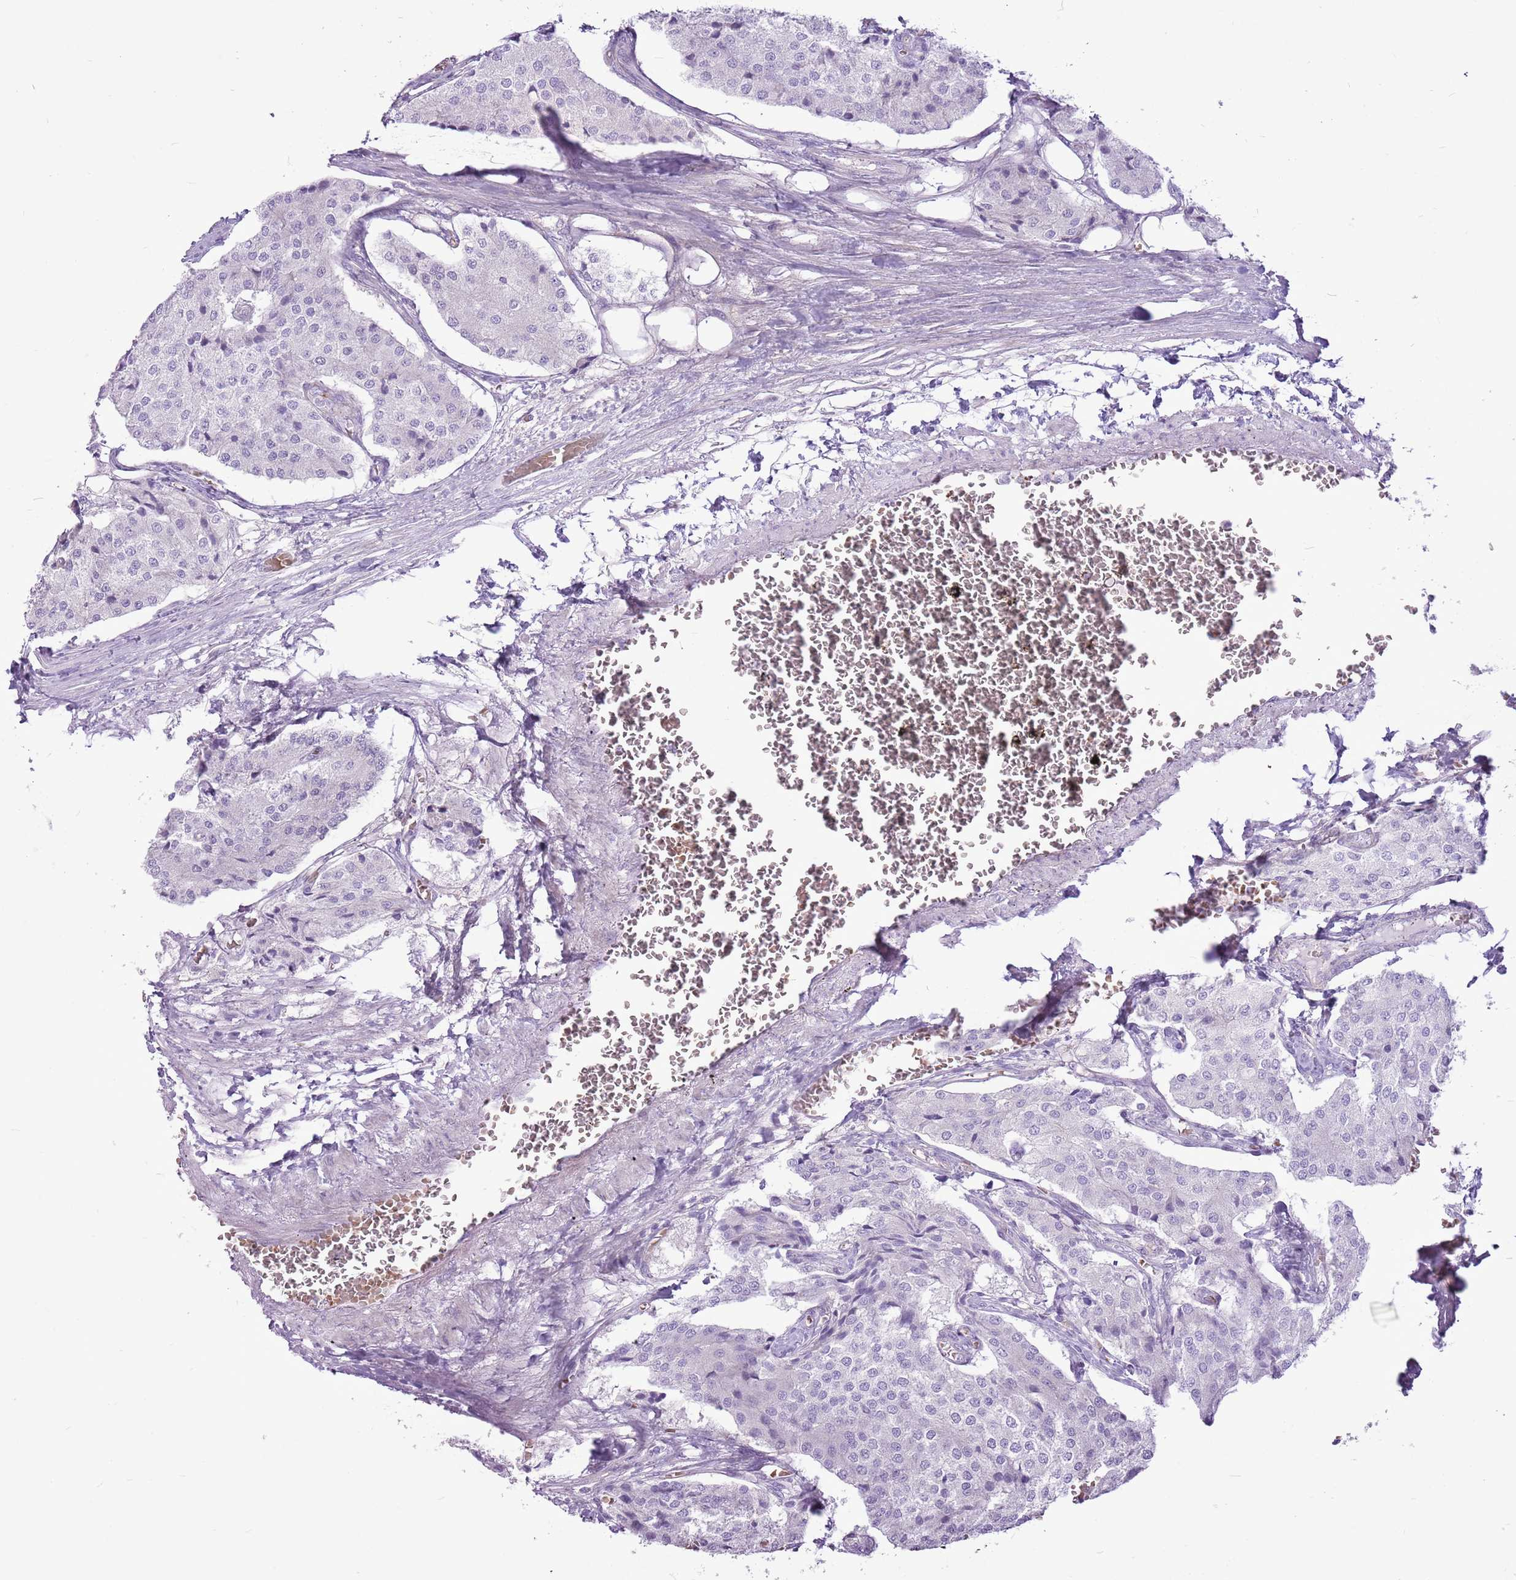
{"staining": {"intensity": "negative", "quantity": "none", "location": "none"}, "tissue": "carcinoid", "cell_type": "Tumor cells", "image_type": "cancer", "snomed": [{"axis": "morphology", "description": "Carcinoid, malignant, NOS"}, {"axis": "topography", "description": "Colon"}], "caption": "Immunohistochemistry (IHC) of malignant carcinoid shows no positivity in tumor cells.", "gene": "CHAC2", "patient": {"sex": "female", "age": 52}}